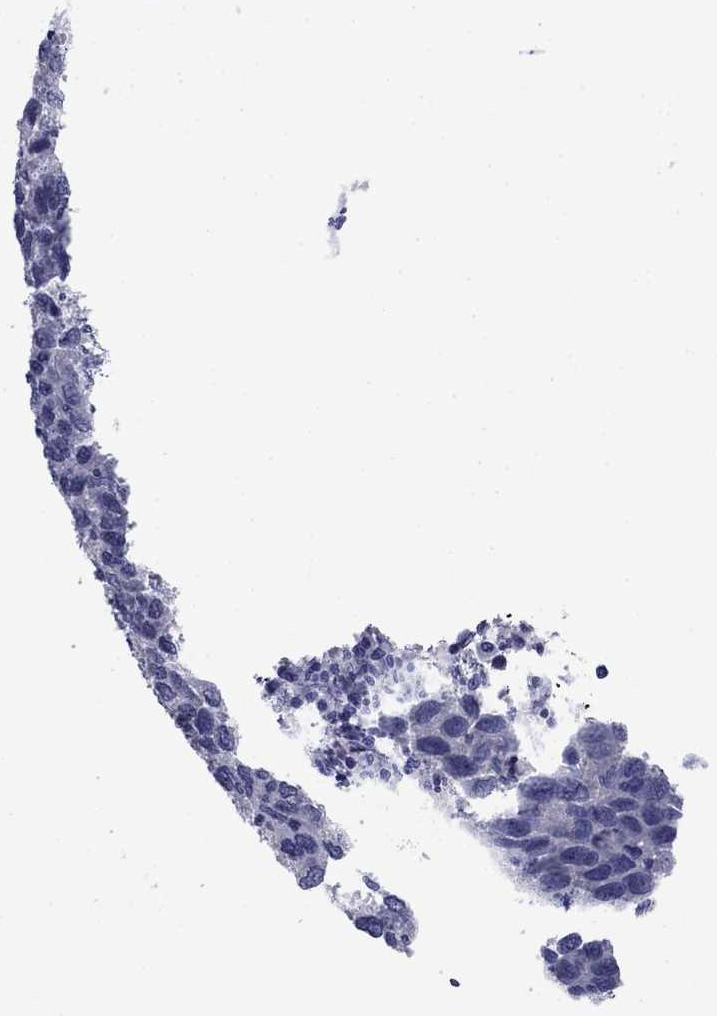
{"staining": {"intensity": "negative", "quantity": "none", "location": "none"}, "tissue": "cervical cancer", "cell_type": "Tumor cells", "image_type": "cancer", "snomed": [{"axis": "morphology", "description": "Squamous cell carcinoma, NOS"}, {"axis": "topography", "description": "Cervix"}], "caption": "High magnification brightfield microscopy of cervical cancer (squamous cell carcinoma) stained with DAB (brown) and counterstained with hematoxylin (blue): tumor cells show no significant expression. (Immunohistochemistry, brightfield microscopy, high magnification).", "gene": "PRKCG", "patient": {"sex": "female", "age": 54}}